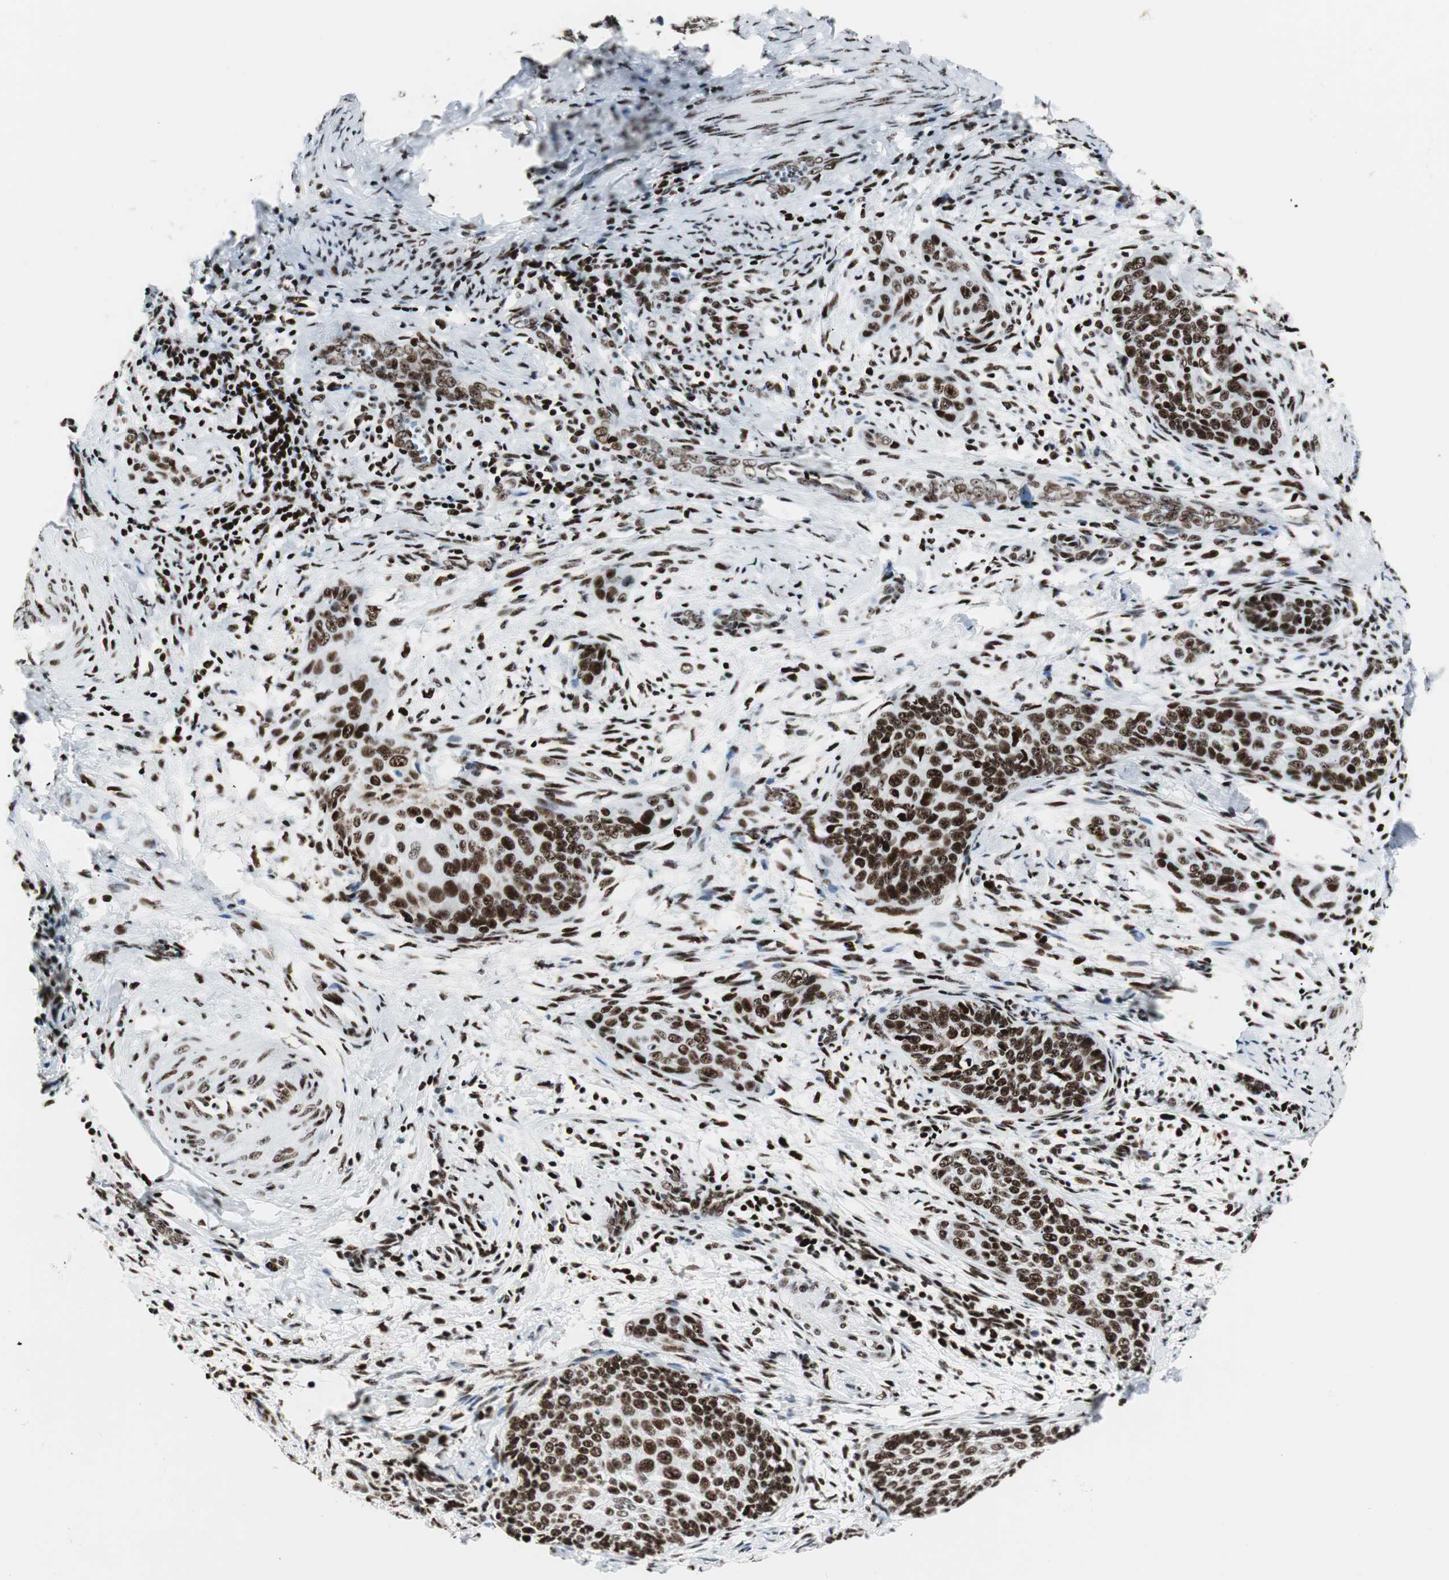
{"staining": {"intensity": "strong", "quantity": ">75%", "location": "nuclear"}, "tissue": "cervical cancer", "cell_type": "Tumor cells", "image_type": "cancer", "snomed": [{"axis": "morphology", "description": "Squamous cell carcinoma, NOS"}, {"axis": "topography", "description": "Cervix"}], "caption": "IHC image of neoplastic tissue: cervical cancer (squamous cell carcinoma) stained using immunohistochemistry (IHC) exhibits high levels of strong protein expression localized specifically in the nuclear of tumor cells, appearing as a nuclear brown color.", "gene": "NCL", "patient": {"sex": "female", "age": 33}}